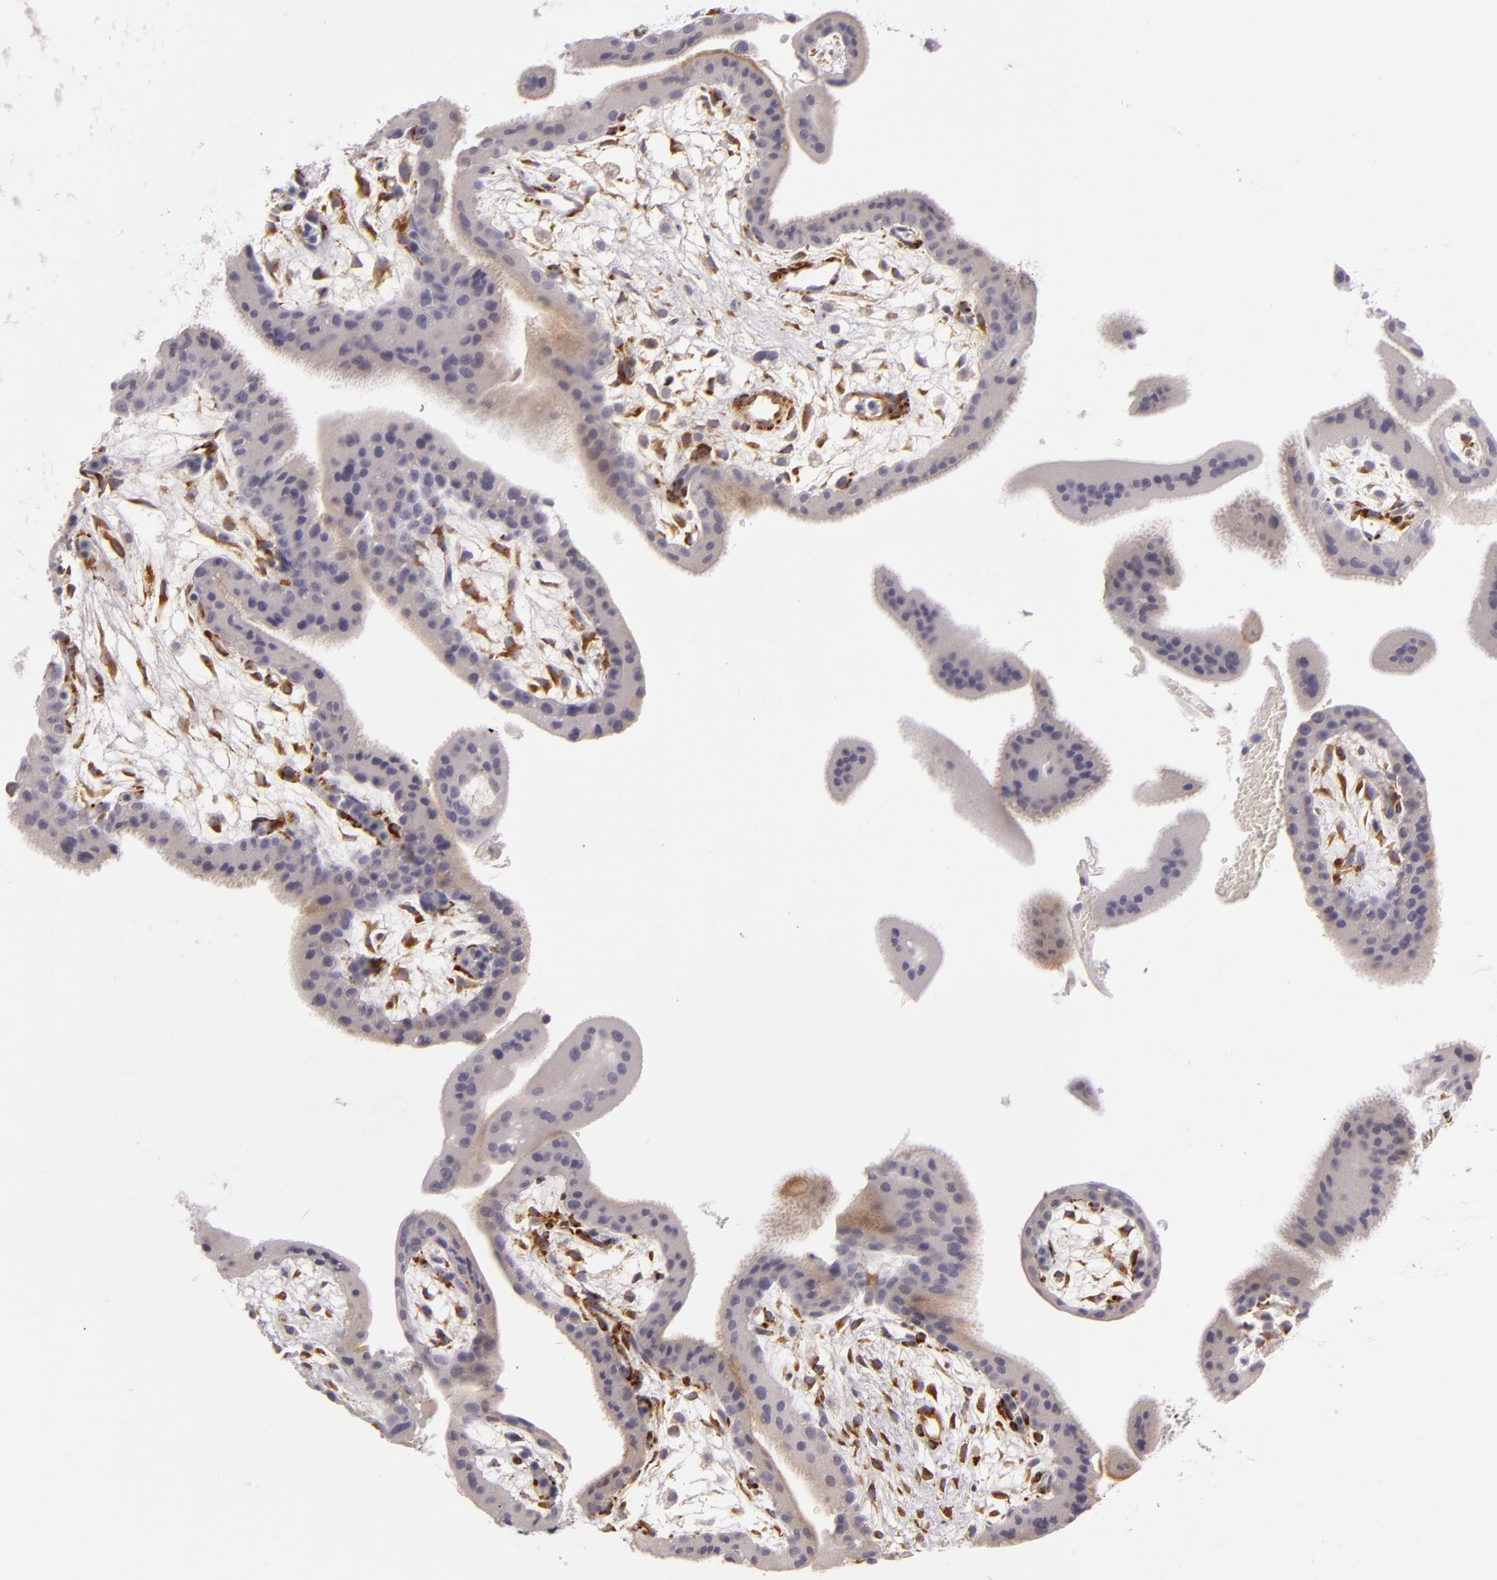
{"staining": {"intensity": "negative", "quantity": "none", "location": "none"}, "tissue": "placenta", "cell_type": "Decidual cells", "image_type": "normal", "snomed": [{"axis": "morphology", "description": "Normal tissue, NOS"}, {"axis": "topography", "description": "Placenta"}], "caption": "Protein analysis of normal placenta reveals no significant expression in decidual cells. (Stains: DAB (3,3'-diaminobenzidine) immunohistochemistry (IHC) with hematoxylin counter stain, Microscopy: brightfield microscopy at high magnification).", "gene": "EGFL6", "patient": {"sex": "female", "age": 35}}